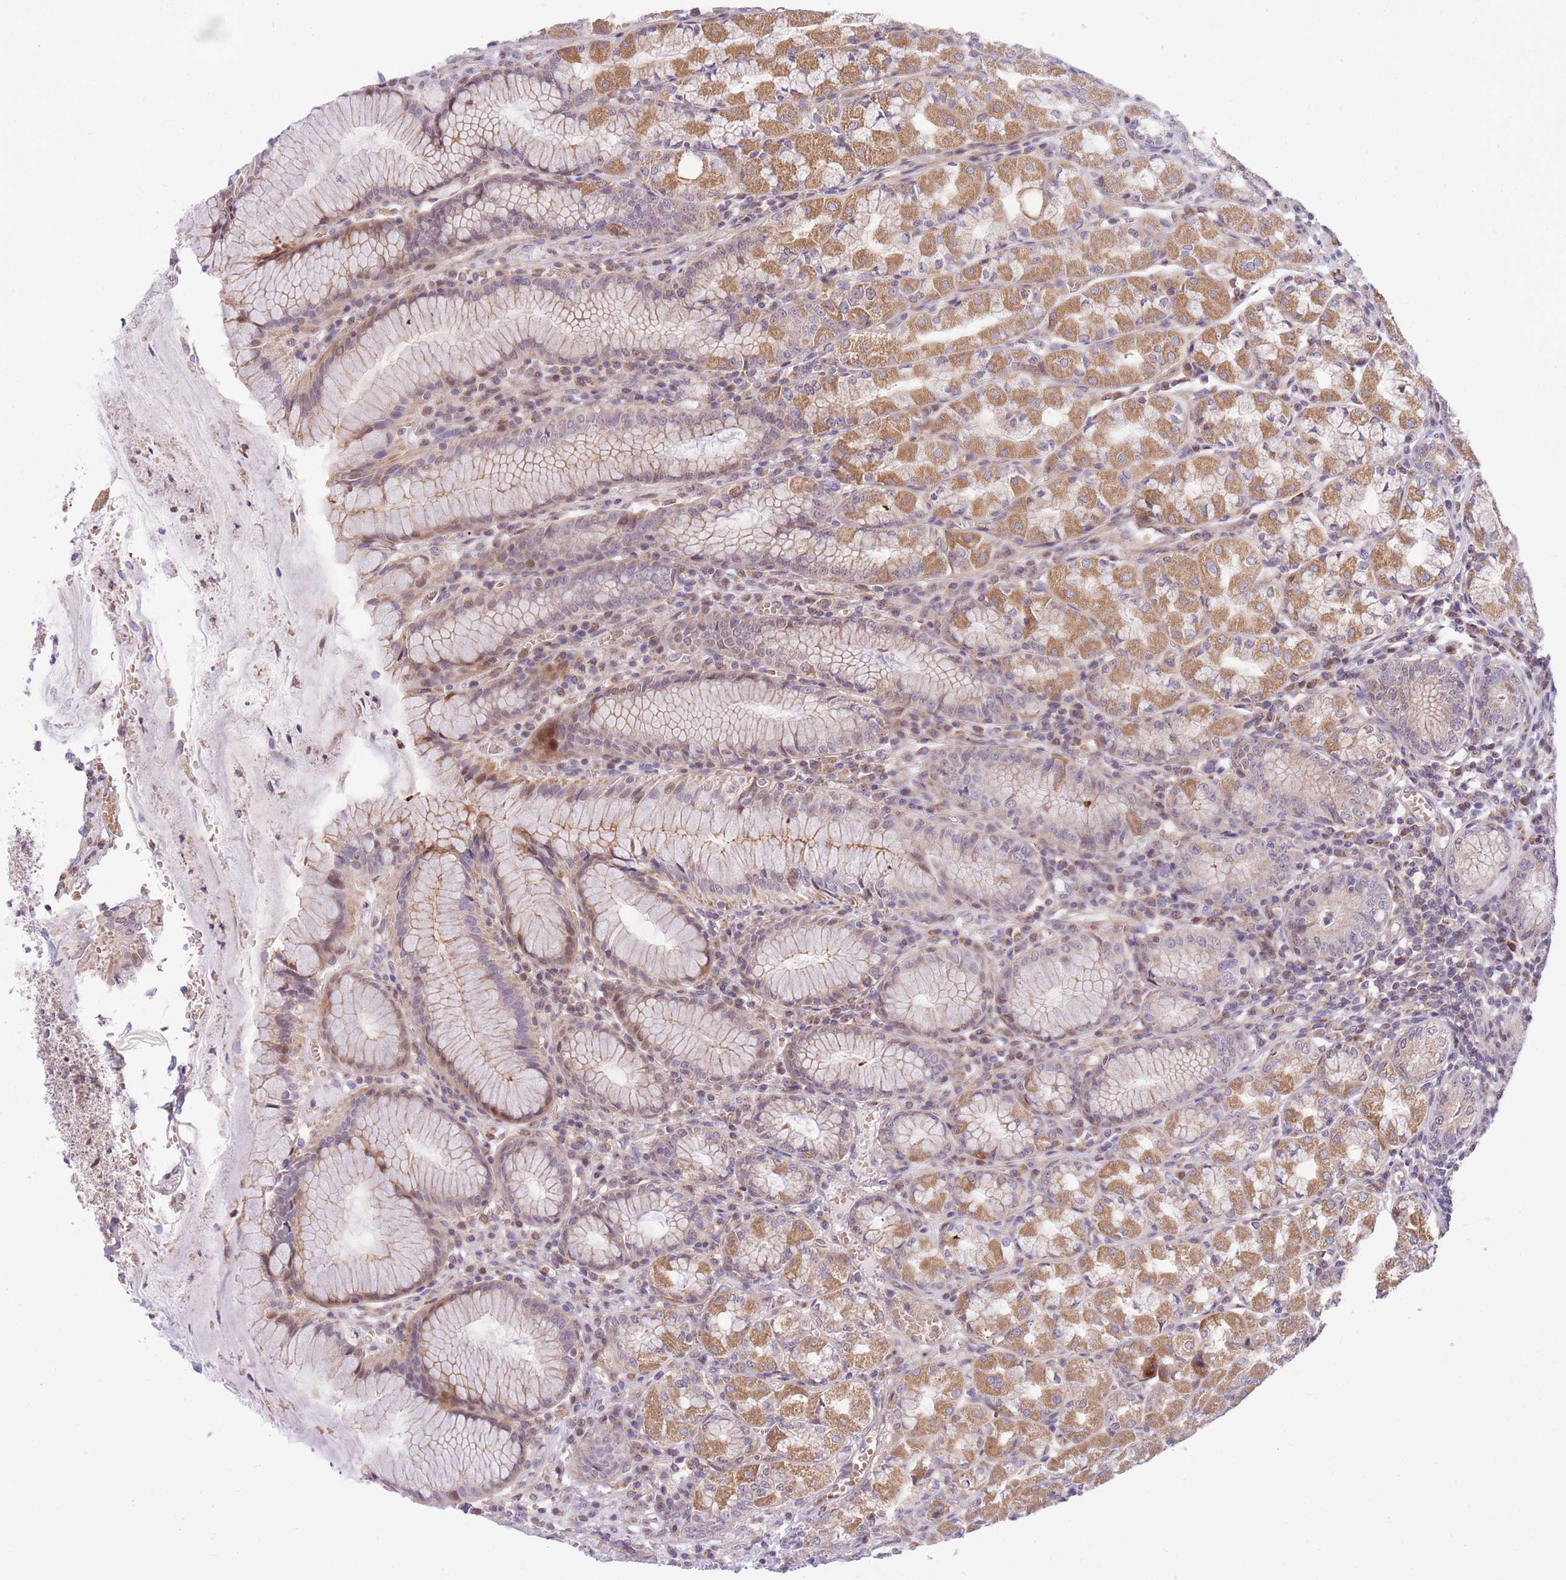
{"staining": {"intensity": "moderate", "quantity": ">75%", "location": "cytoplasmic/membranous,nuclear"}, "tissue": "stomach", "cell_type": "Glandular cells", "image_type": "normal", "snomed": [{"axis": "morphology", "description": "Normal tissue, NOS"}, {"axis": "topography", "description": "Stomach"}], "caption": "Immunohistochemistry image of benign human stomach stained for a protein (brown), which reveals medium levels of moderate cytoplasmic/membranous,nuclear positivity in about >75% of glandular cells.", "gene": "MINDY2", "patient": {"sex": "male", "age": 55}}